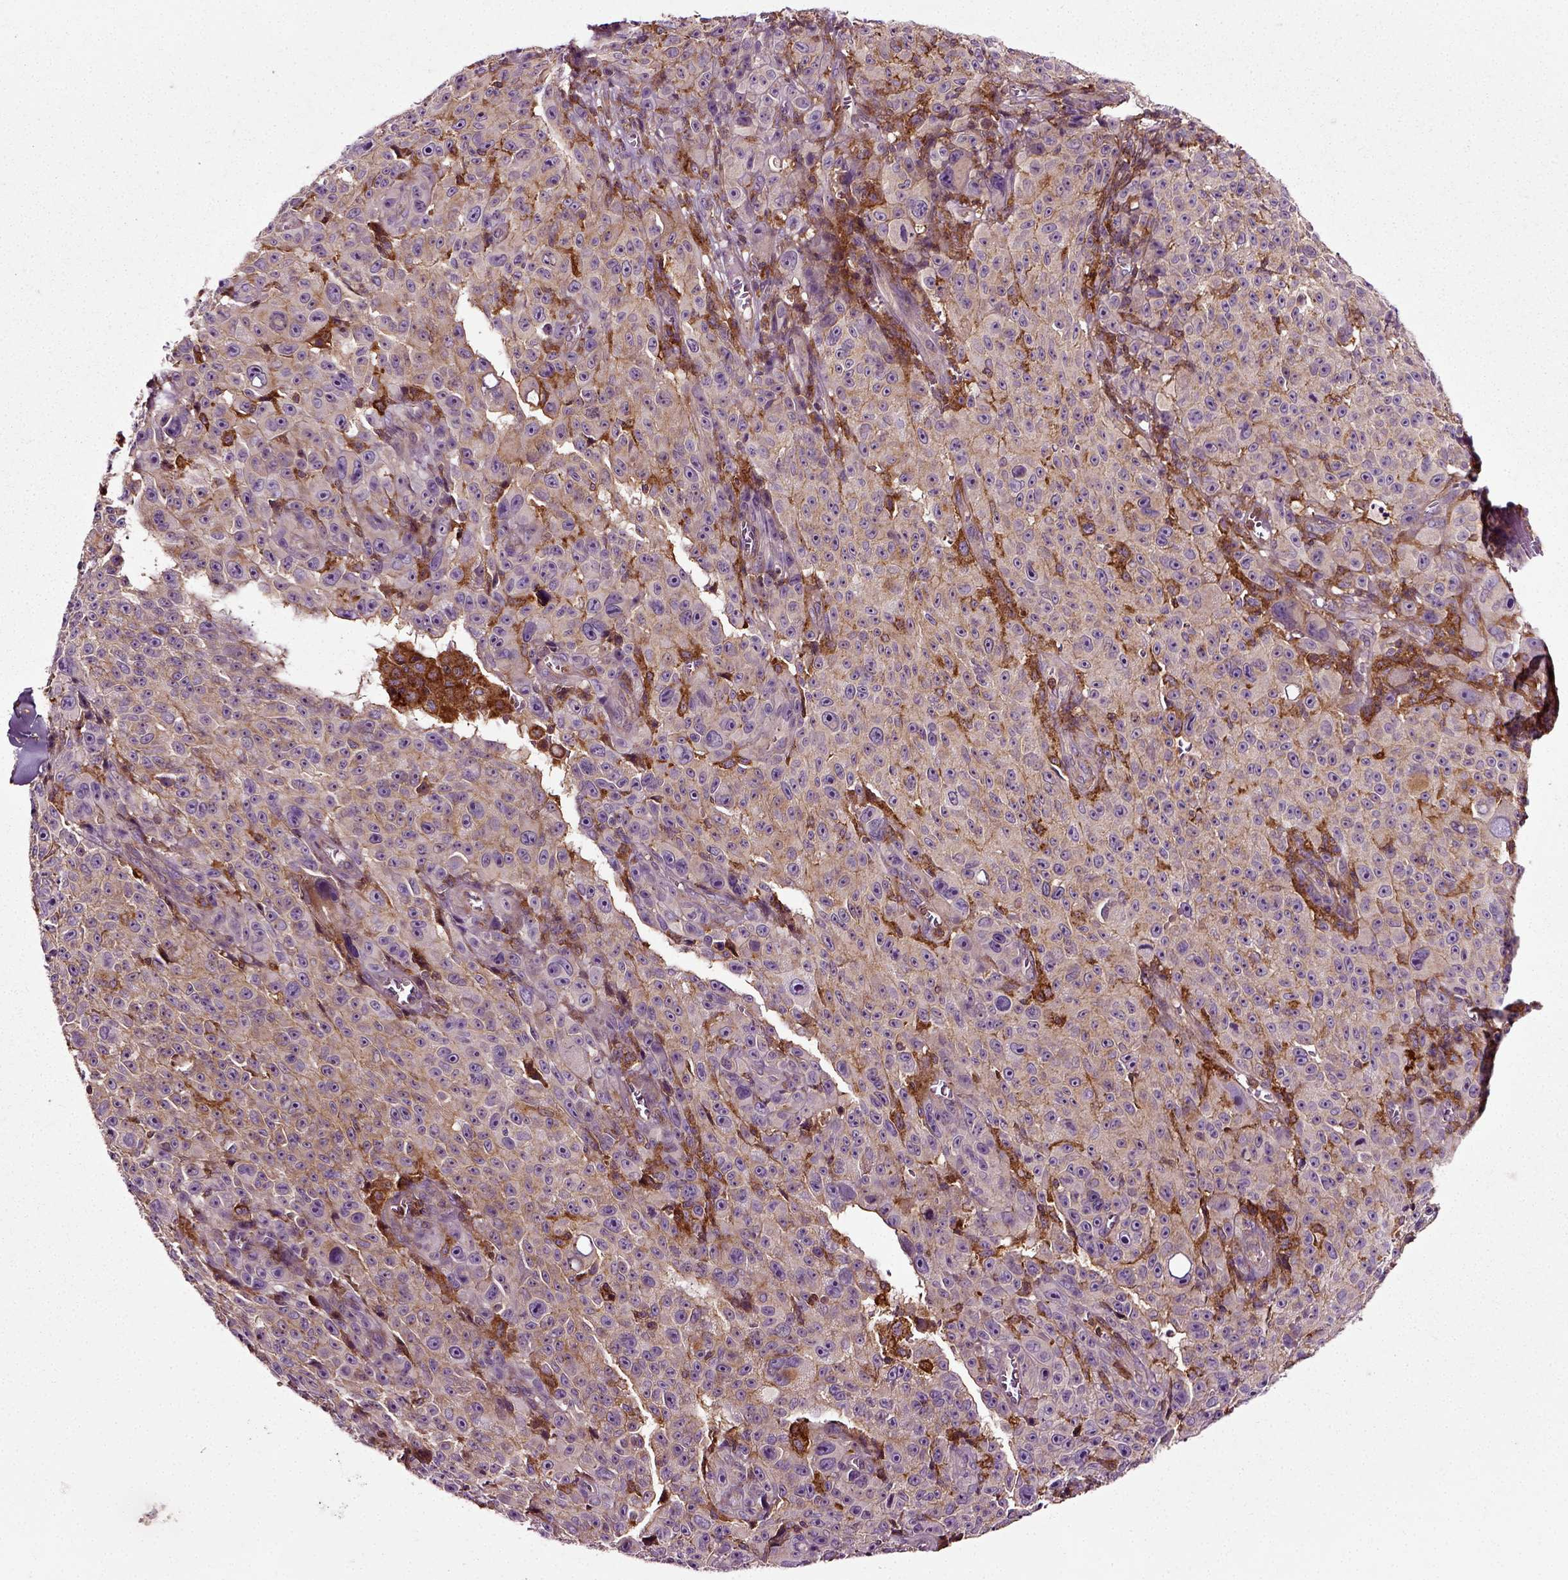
{"staining": {"intensity": "negative", "quantity": "none", "location": "none"}, "tissue": "melanoma", "cell_type": "Tumor cells", "image_type": "cancer", "snomed": [{"axis": "morphology", "description": "Malignant melanoma, NOS"}, {"axis": "topography", "description": "Skin"}], "caption": "Tumor cells are negative for brown protein staining in malignant melanoma.", "gene": "RHOF", "patient": {"sex": "female", "age": 82}}